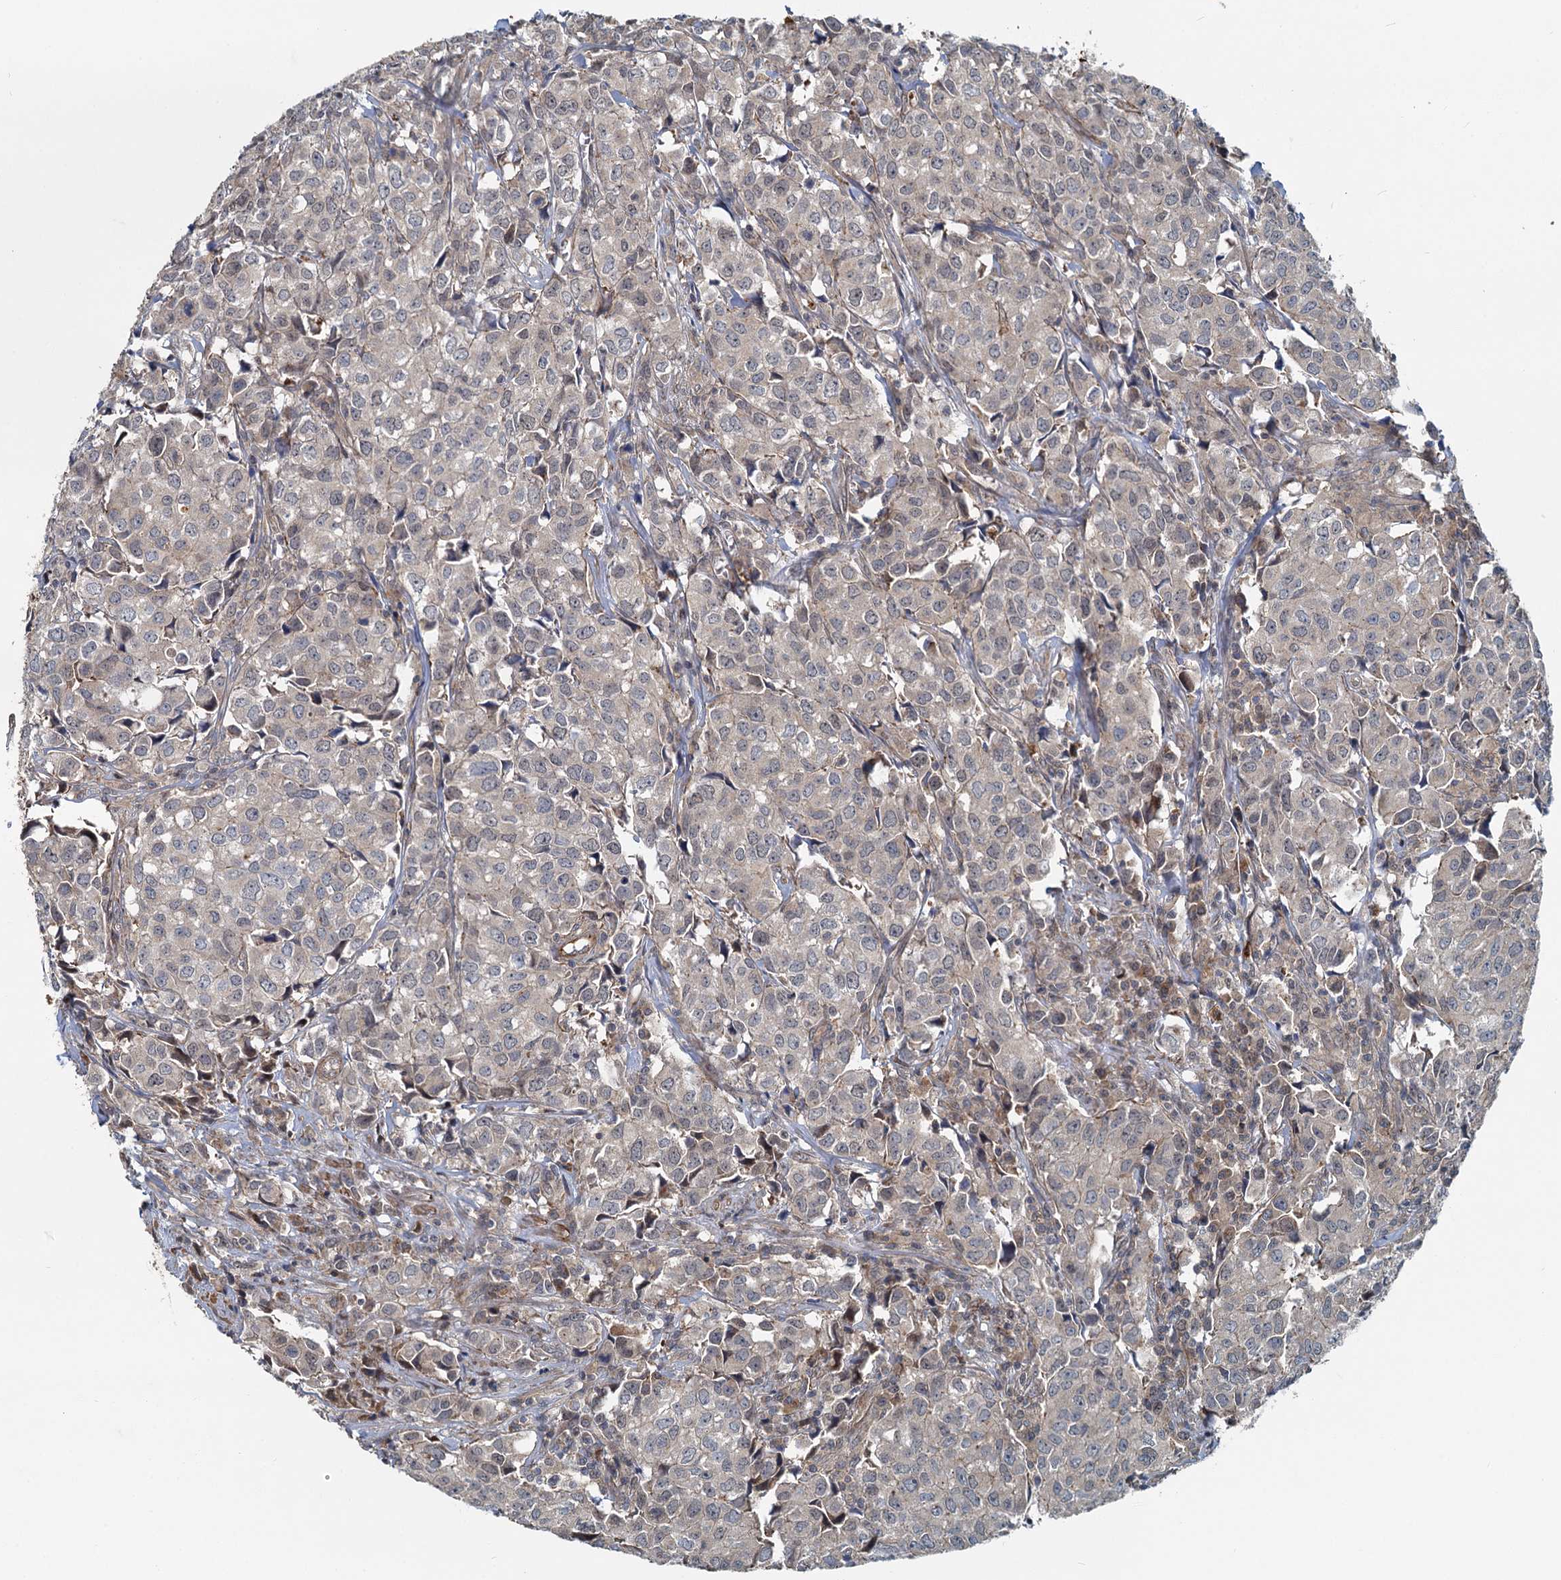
{"staining": {"intensity": "weak", "quantity": "<25%", "location": "cytoplasmic/membranous"}, "tissue": "urothelial cancer", "cell_type": "Tumor cells", "image_type": "cancer", "snomed": [{"axis": "morphology", "description": "Urothelial carcinoma, High grade"}, {"axis": "topography", "description": "Urinary bladder"}], "caption": "This is an IHC micrograph of human urothelial carcinoma (high-grade). There is no staining in tumor cells.", "gene": "ADCY2", "patient": {"sex": "female", "age": 75}}